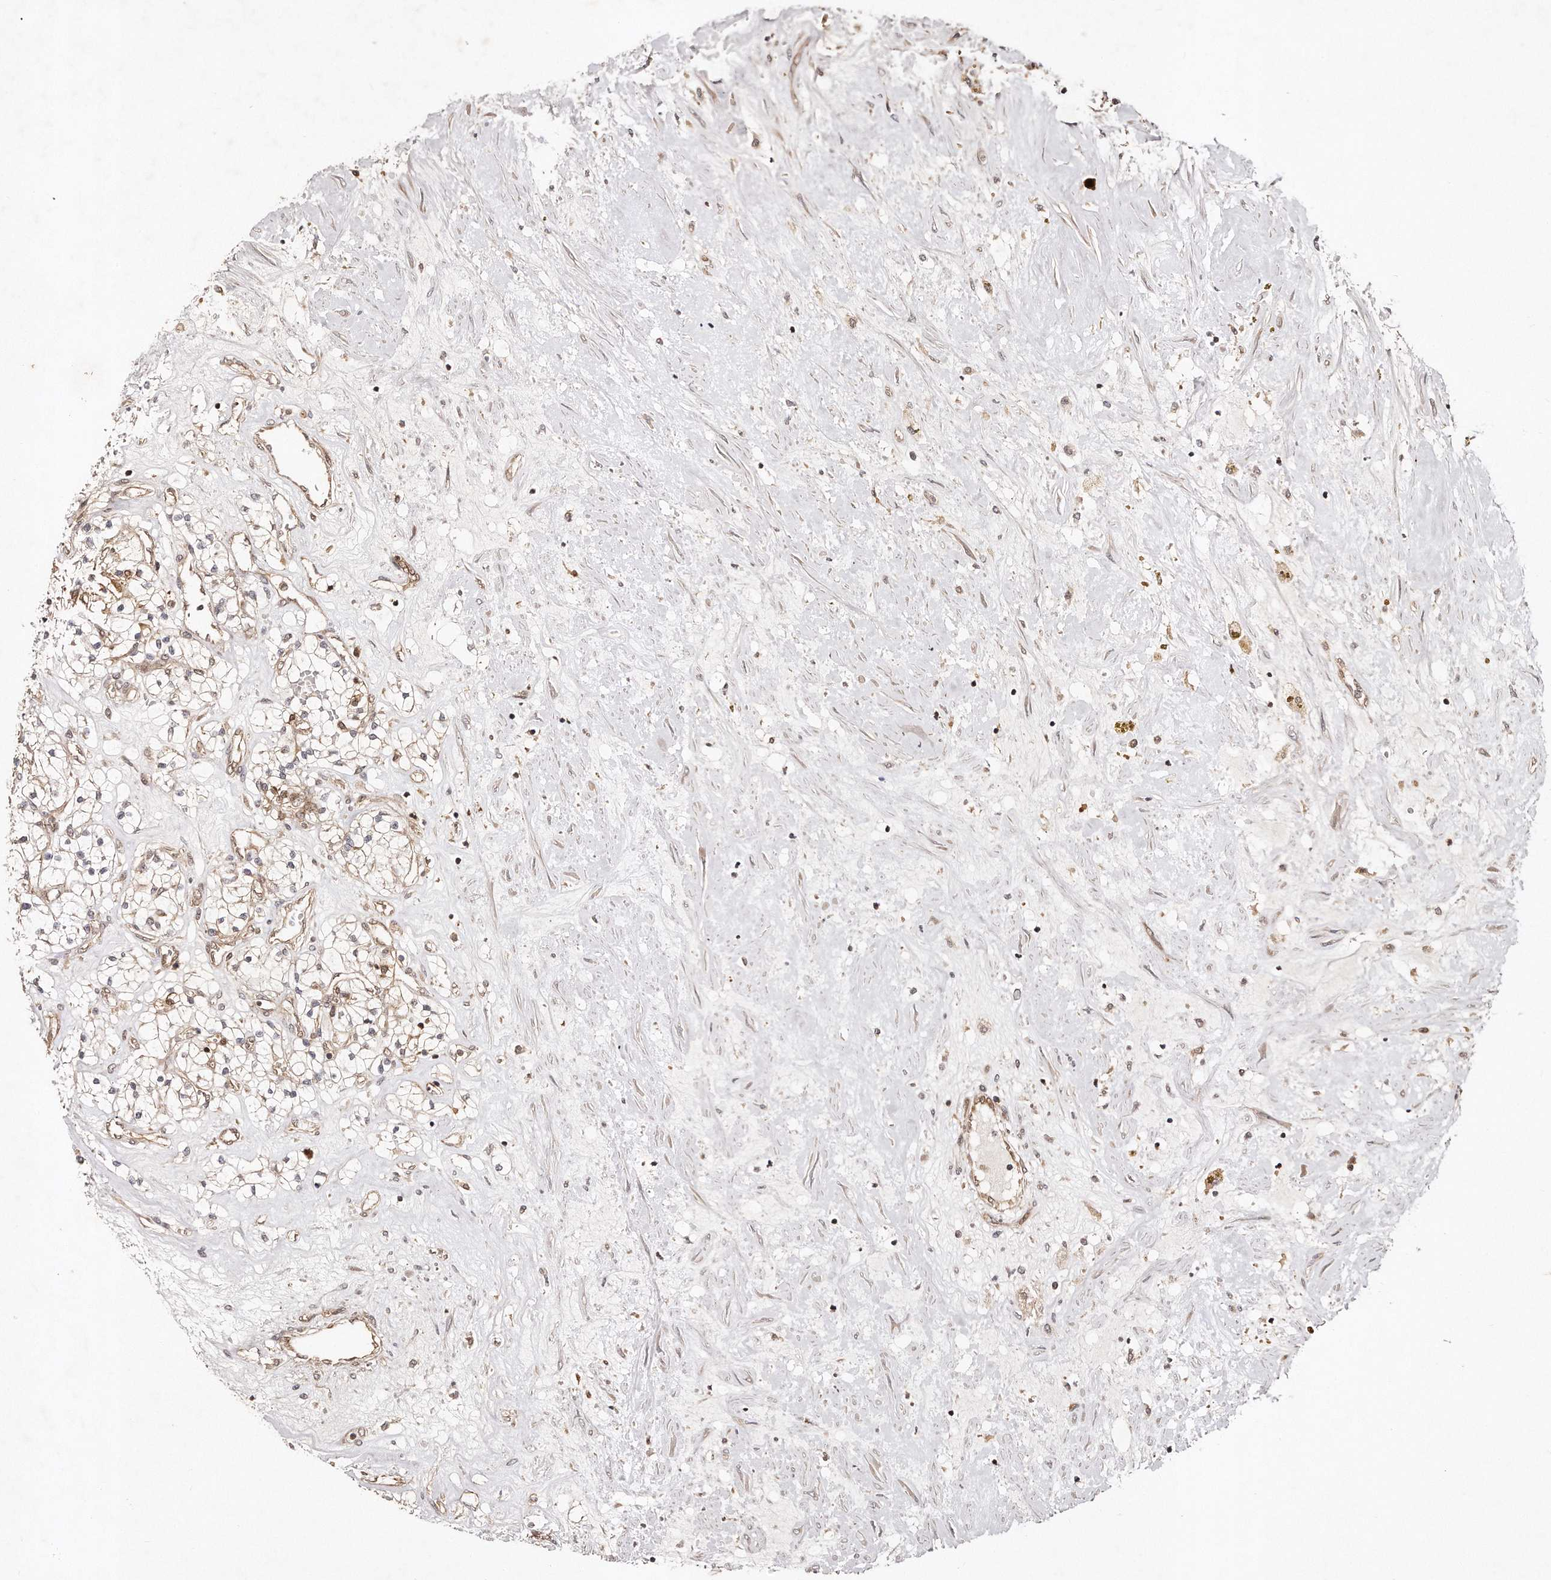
{"staining": {"intensity": "negative", "quantity": "none", "location": "none"}, "tissue": "renal cancer", "cell_type": "Tumor cells", "image_type": "cancer", "snomed": [{"axis": "morphology", "description": "Normal tissue, NOS"}, {"axis": "morphology", "description": "Adenocarcinoma, NOS"}, {"axis": "topography", "description": "Kidney"}], "caption": "Tumor cells show no significant staining in renal cancer.", "gene": "GBP4", "patient": {"sex": "male", "age": 68}}